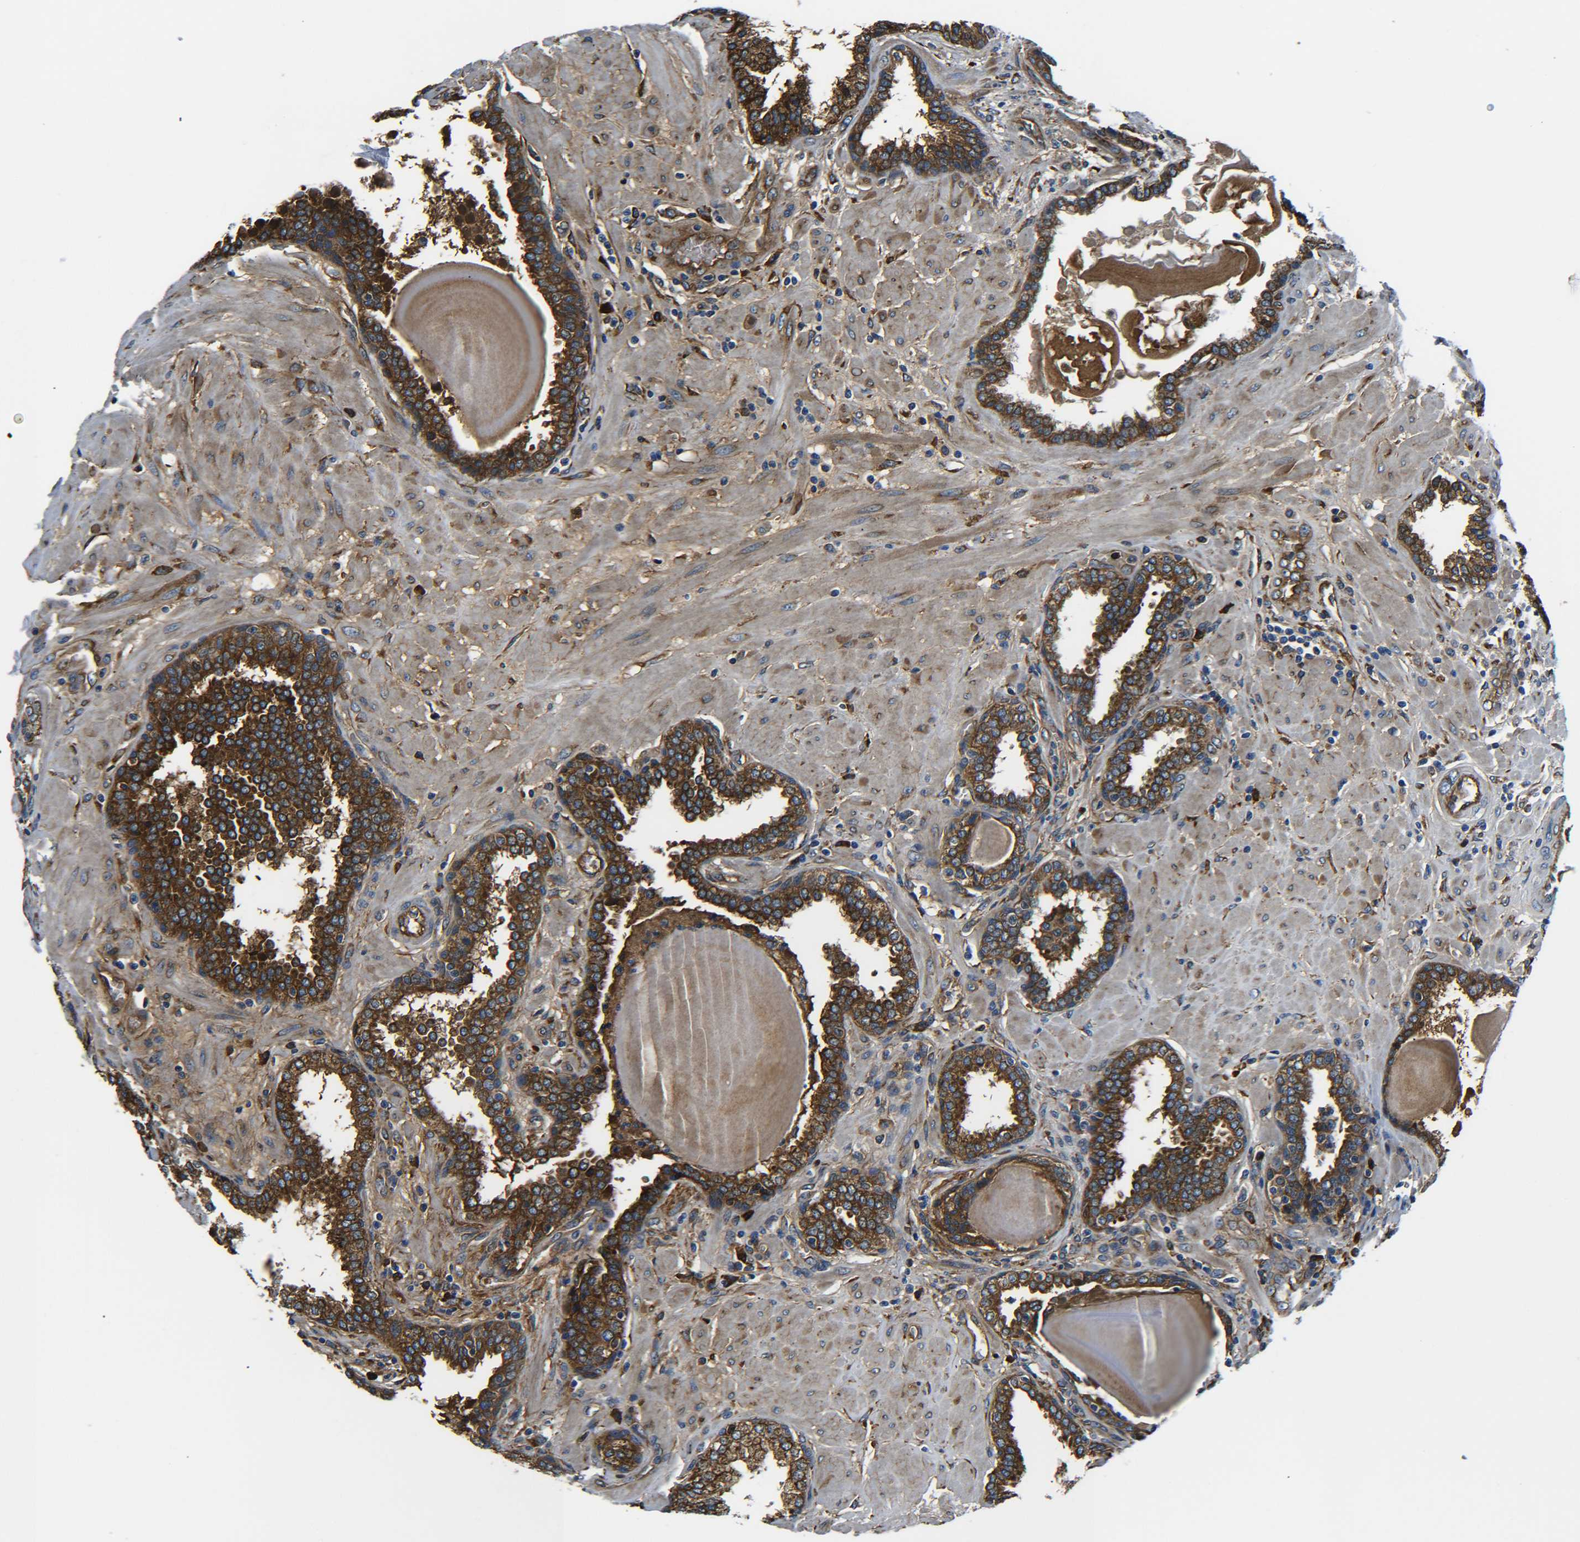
{"staining": {"intensity": "strong", "quantity": ">75%", "location": "cytoplasmic/membranous"}, "tissue": "prostate", "cell_type": "Glandular cells", "image_type": "normal", "snomed": [{"axis": "morphology", "description": "Normal tissue, NOS"}, {"axis": "topography", "description": "Prostate"}], "caption": "An immunohistochemistry (IHC) photomicrograph of normal tissue is shown. Protein staining in brown labels strong cytoplasmic/membranous positivity in prostate within glandular cells.", "gene": "PREB", "patient": {"sex": "male", "age": 51}}